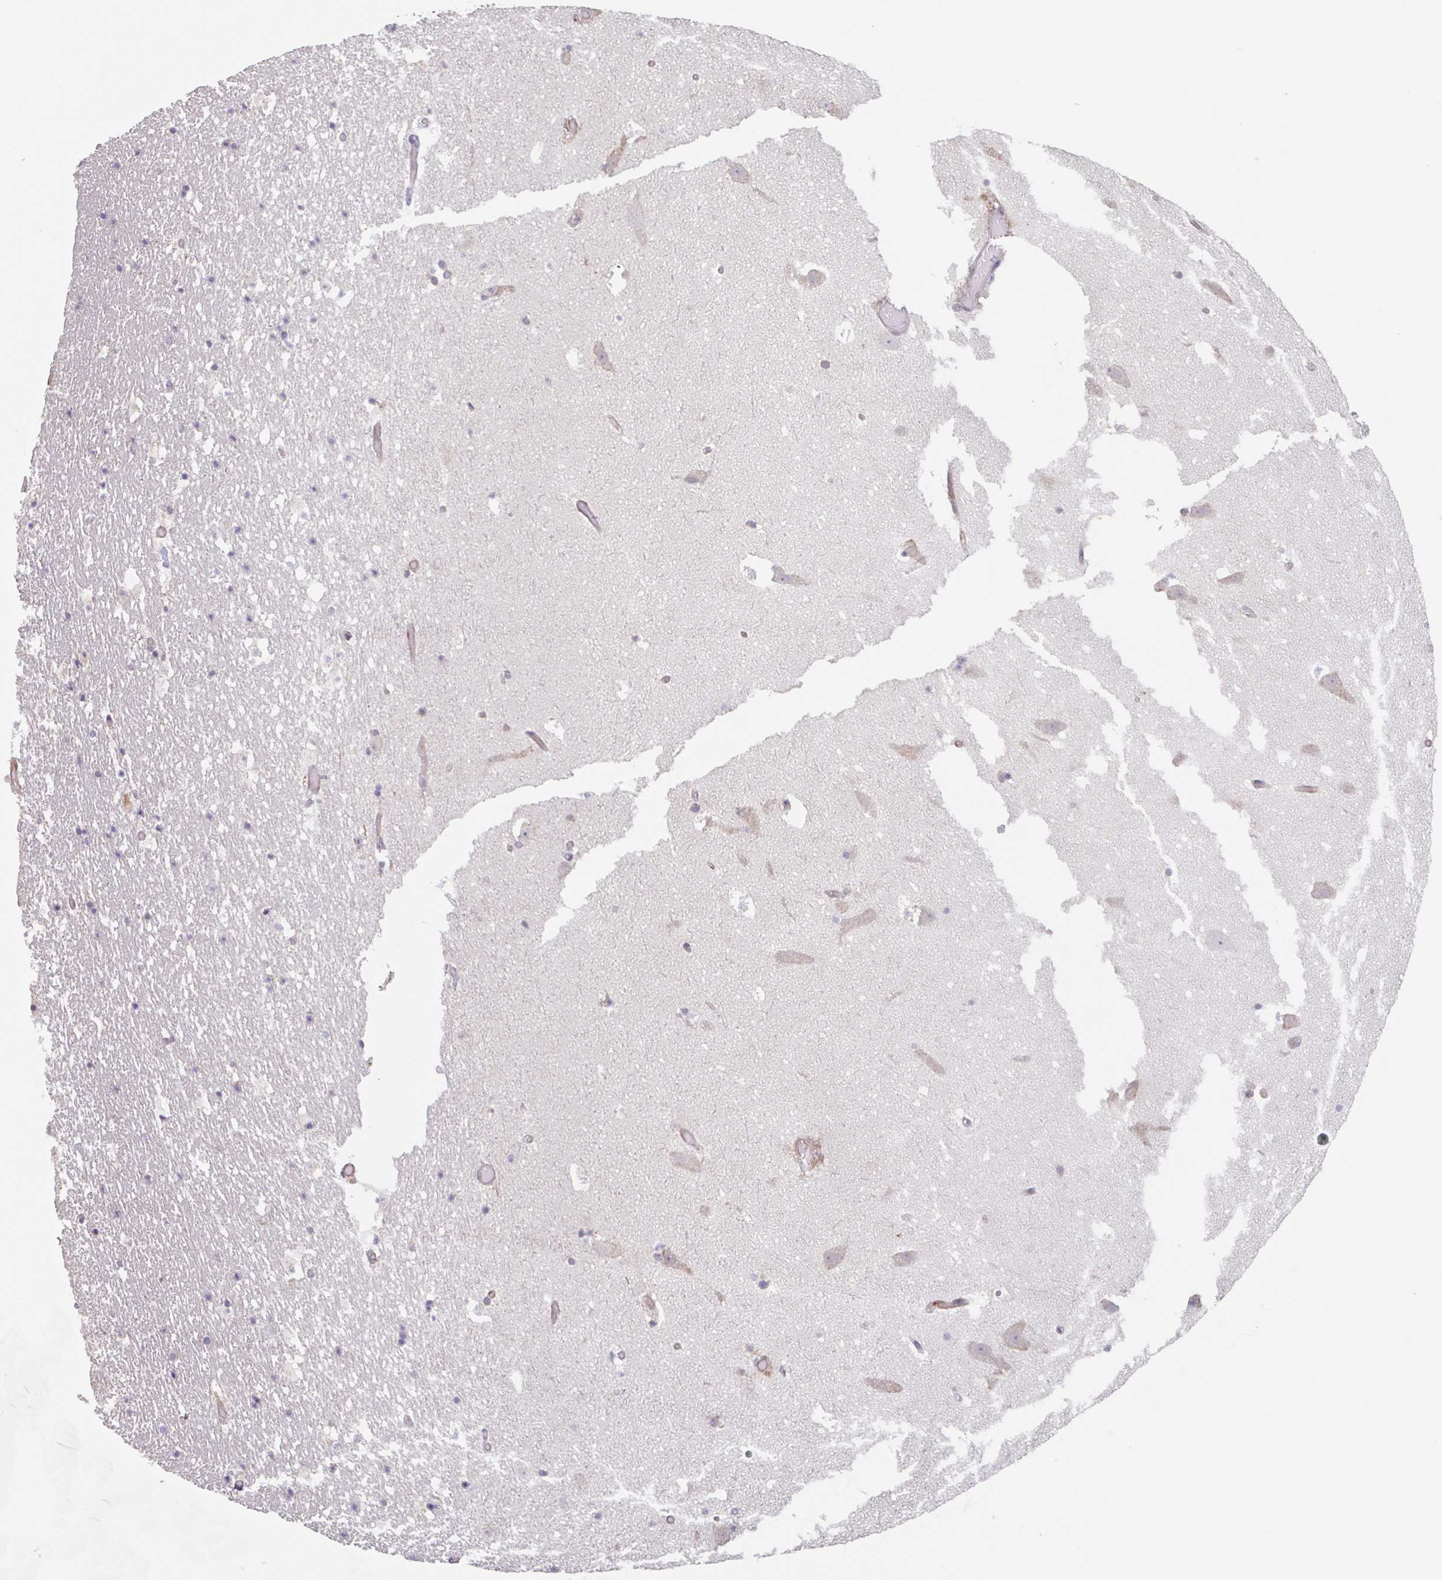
{"staining": {"intensity": "negative", "quantity": "none", "location": "none"}, "tissue": "hippocampus", "cell_type": "Glial cells", "image_type": "normal", "snomed": [{"axis": "morphology", "description": "Normal tissue, NOS"}, {"axis": "topography", "description": "Hippocampus"}], "caption": "This micrograph is of benign hippocampus stained with immunohistochemistry (IHC) to label a protein in brown with the nuclei are counter-stained blue. There is no positivity in glial cells. (Stains: DAB immunohistochemistry with hematoxylin counter stain, Microscopy: brightfield microscopy at high magnification).", "gene": "NUB1", "patient": {"sex": "female", "age": 42}}